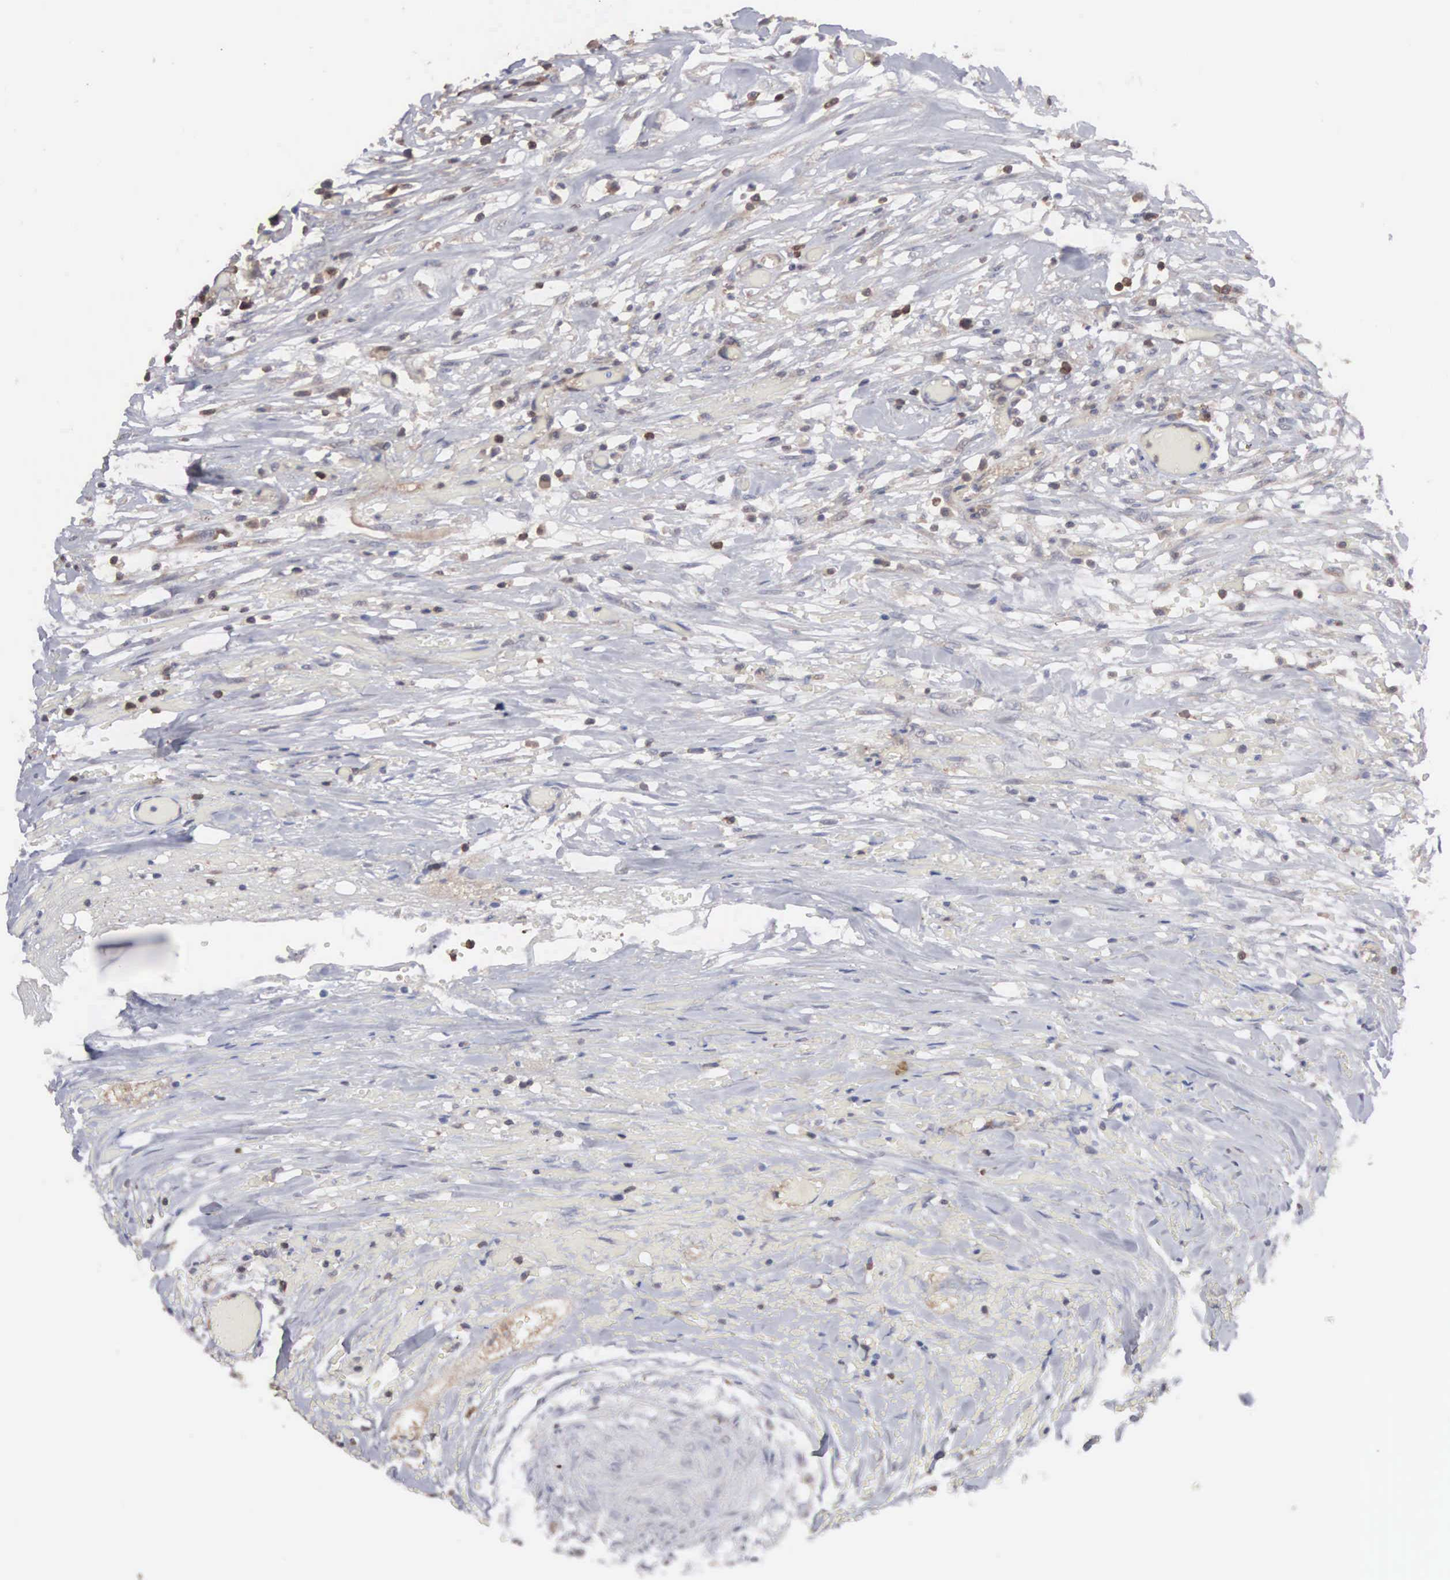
{"staining": {"intensity": "negative", "quantity": "none", "location": "none"}, "tissue": "lymphoma", "cell_type": "Tumor cells", "image_type": "cancer", "snomed": [{"axis": "morphology", "description": "Malignant lymphoma, non-Hodgkin's type, High grade"}, {"axis": "topography", "description": "Colon"}], "caption": "Lymphoma was stained to show a protein in brown. There is no significant expression in tumor cells.", "gene": "MTHFD1", "patient": {"sex": "male", "age": 82}}